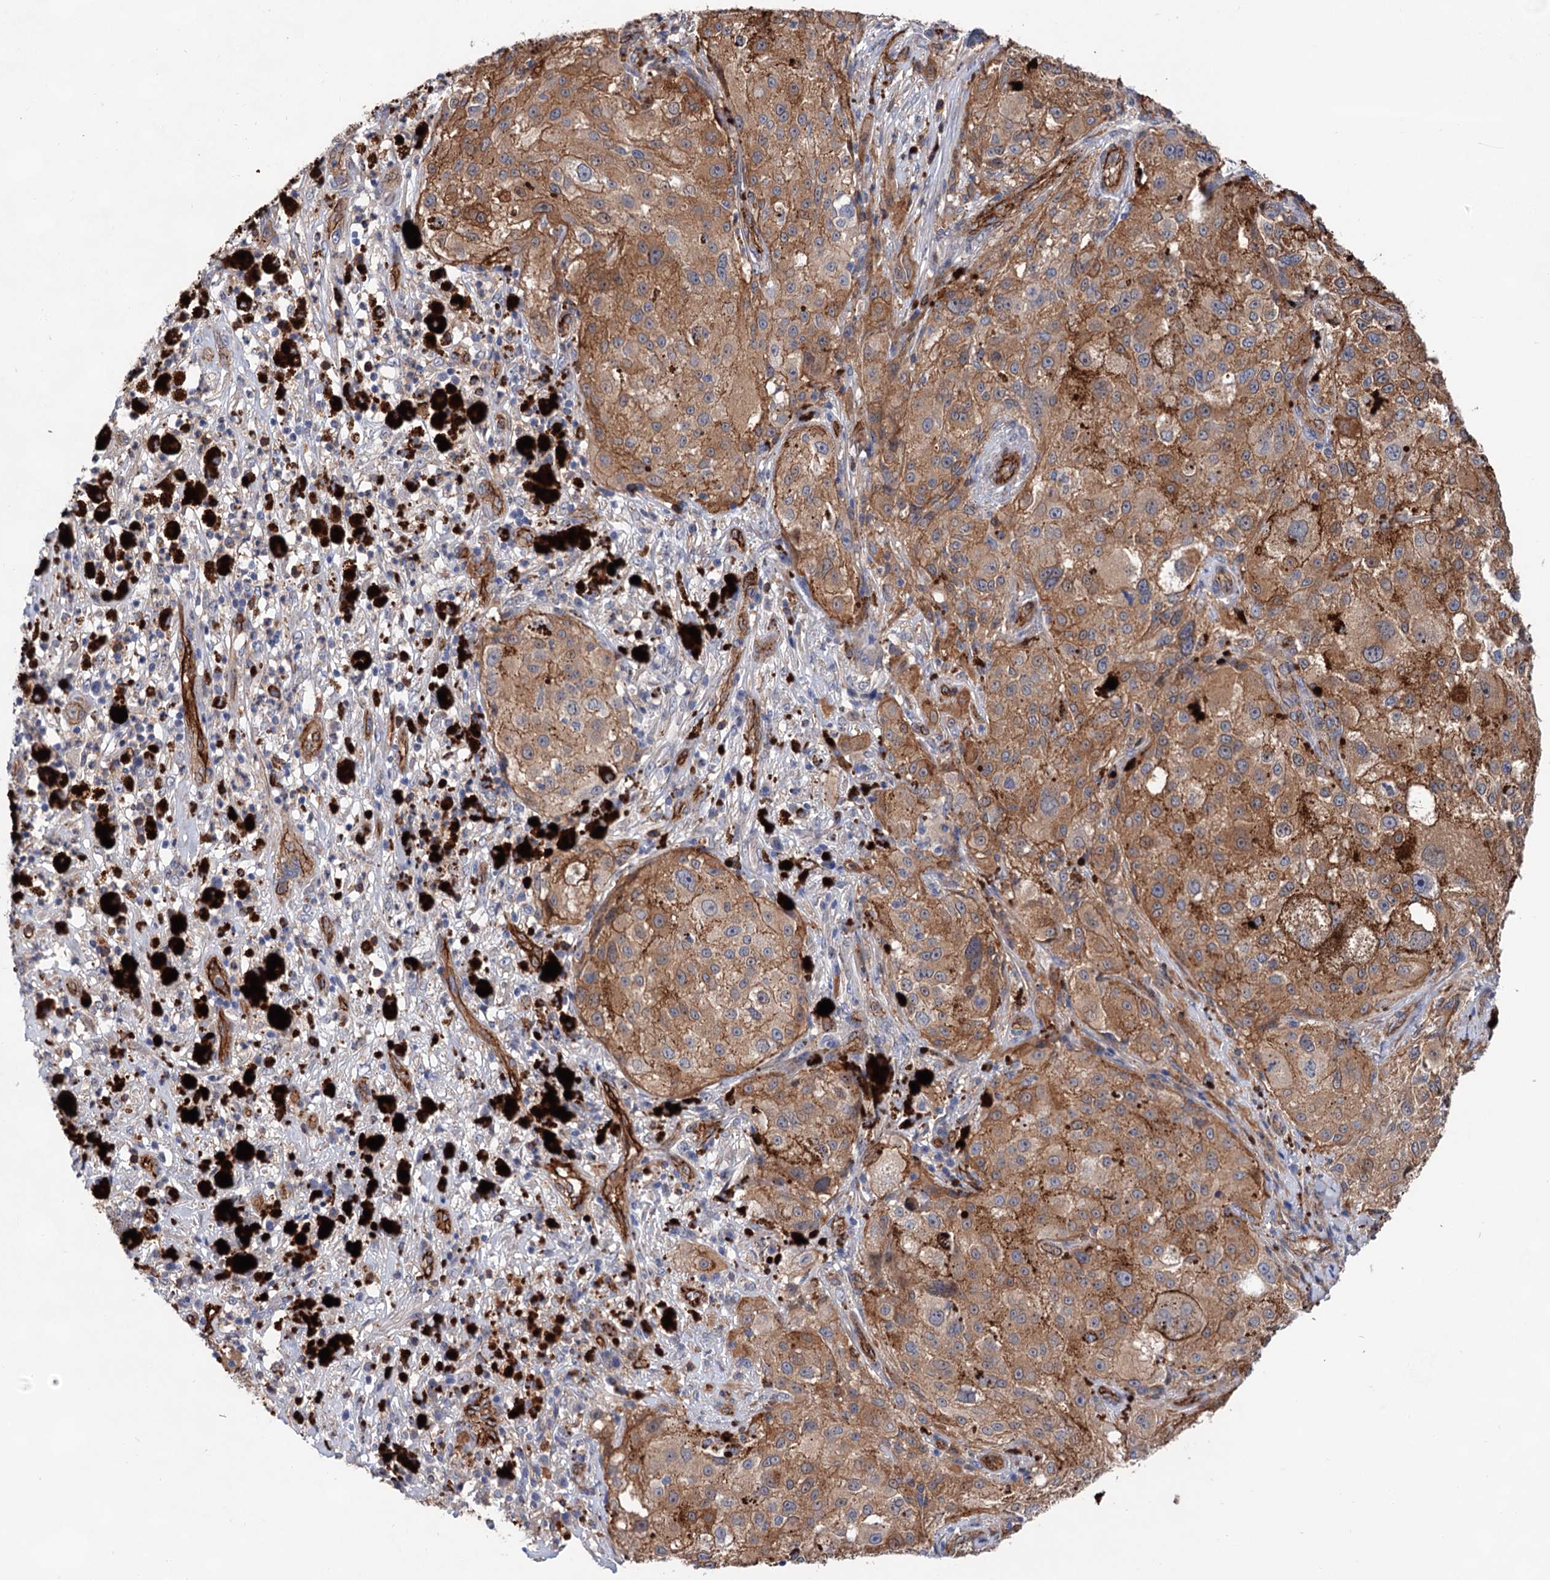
{"staining": {"intensity": "moderate", "quantity": ">75%", "location": "cytoplasmic/membranous"}, "tissue": "melanoma", "cell_type": "Tumor cells", "image_type": "cancer", "snomed": [{"axis": "morphology", "description": "Necrosis, NOS"}, {"axis": "morphology", "description": "Malignant melanoma, NOS"}, {"axis": "topography", "description": "Skin"}], "caption": "Tumor cells show medium levels of moderate cytoplasmic/membranous staining in about >75% of cells in malignant melanoma.", "gene": "TMTC3", "patient": {"sex": "female", "age": 87}}